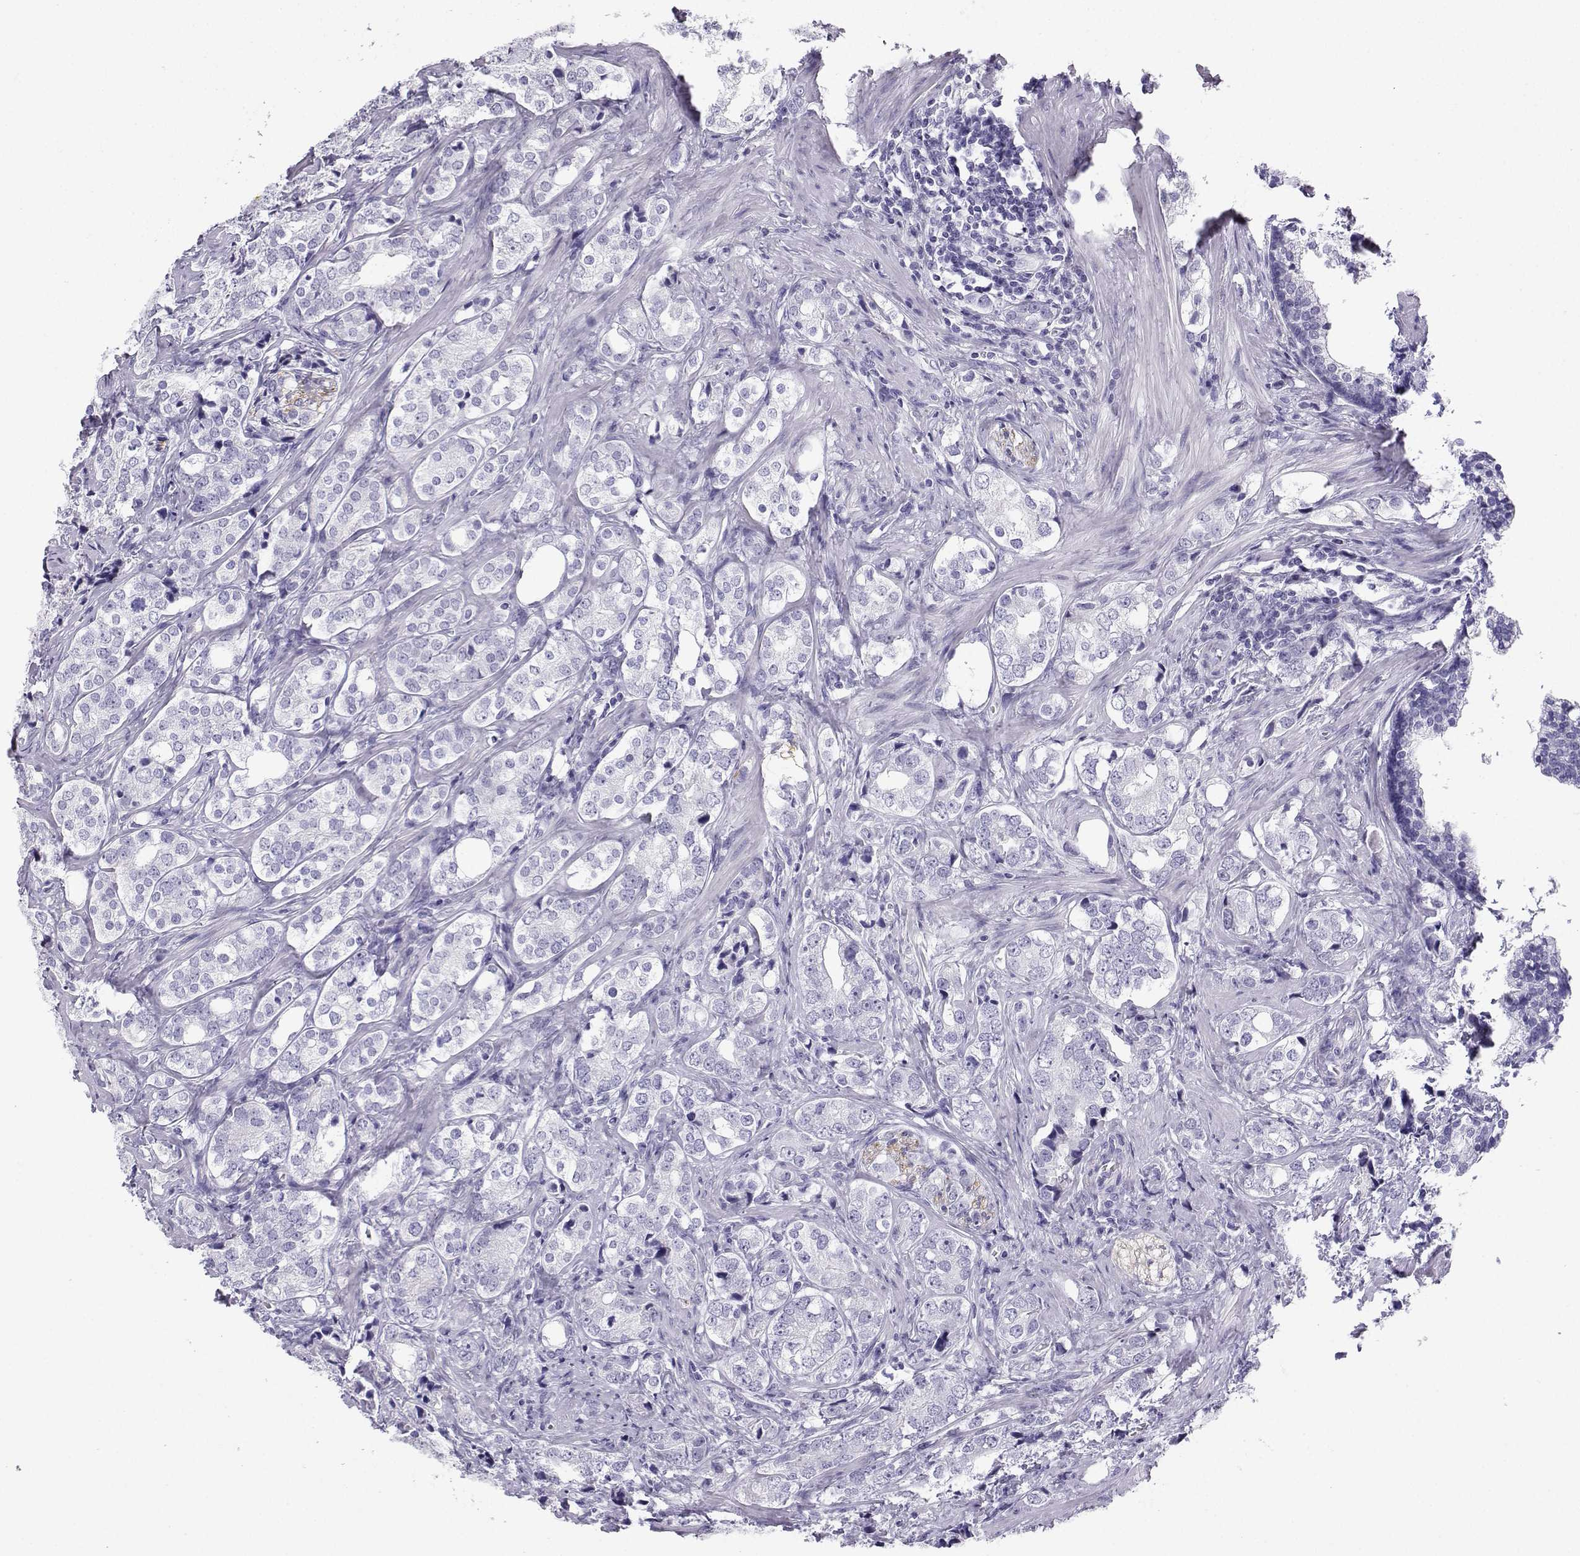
{"staining": {"intensity": "negative", "quantity": "none", "location": "none"}, "tissue": "prostate cancer", "cell_type": "Tumor cells", "image_type": "cancer", "snomed": [{"axis": "morphology", "description": "Adenocarcinoma, NOS"}, {"axis": "topography", "description": "Prostate and seminal vesicle, NOS"}], "caption": "IHC of prostate adenocarcinoma shows no expression in tumor cells.", "gene": "NEFL", "patient": {"sex": "male", "age": 63}}